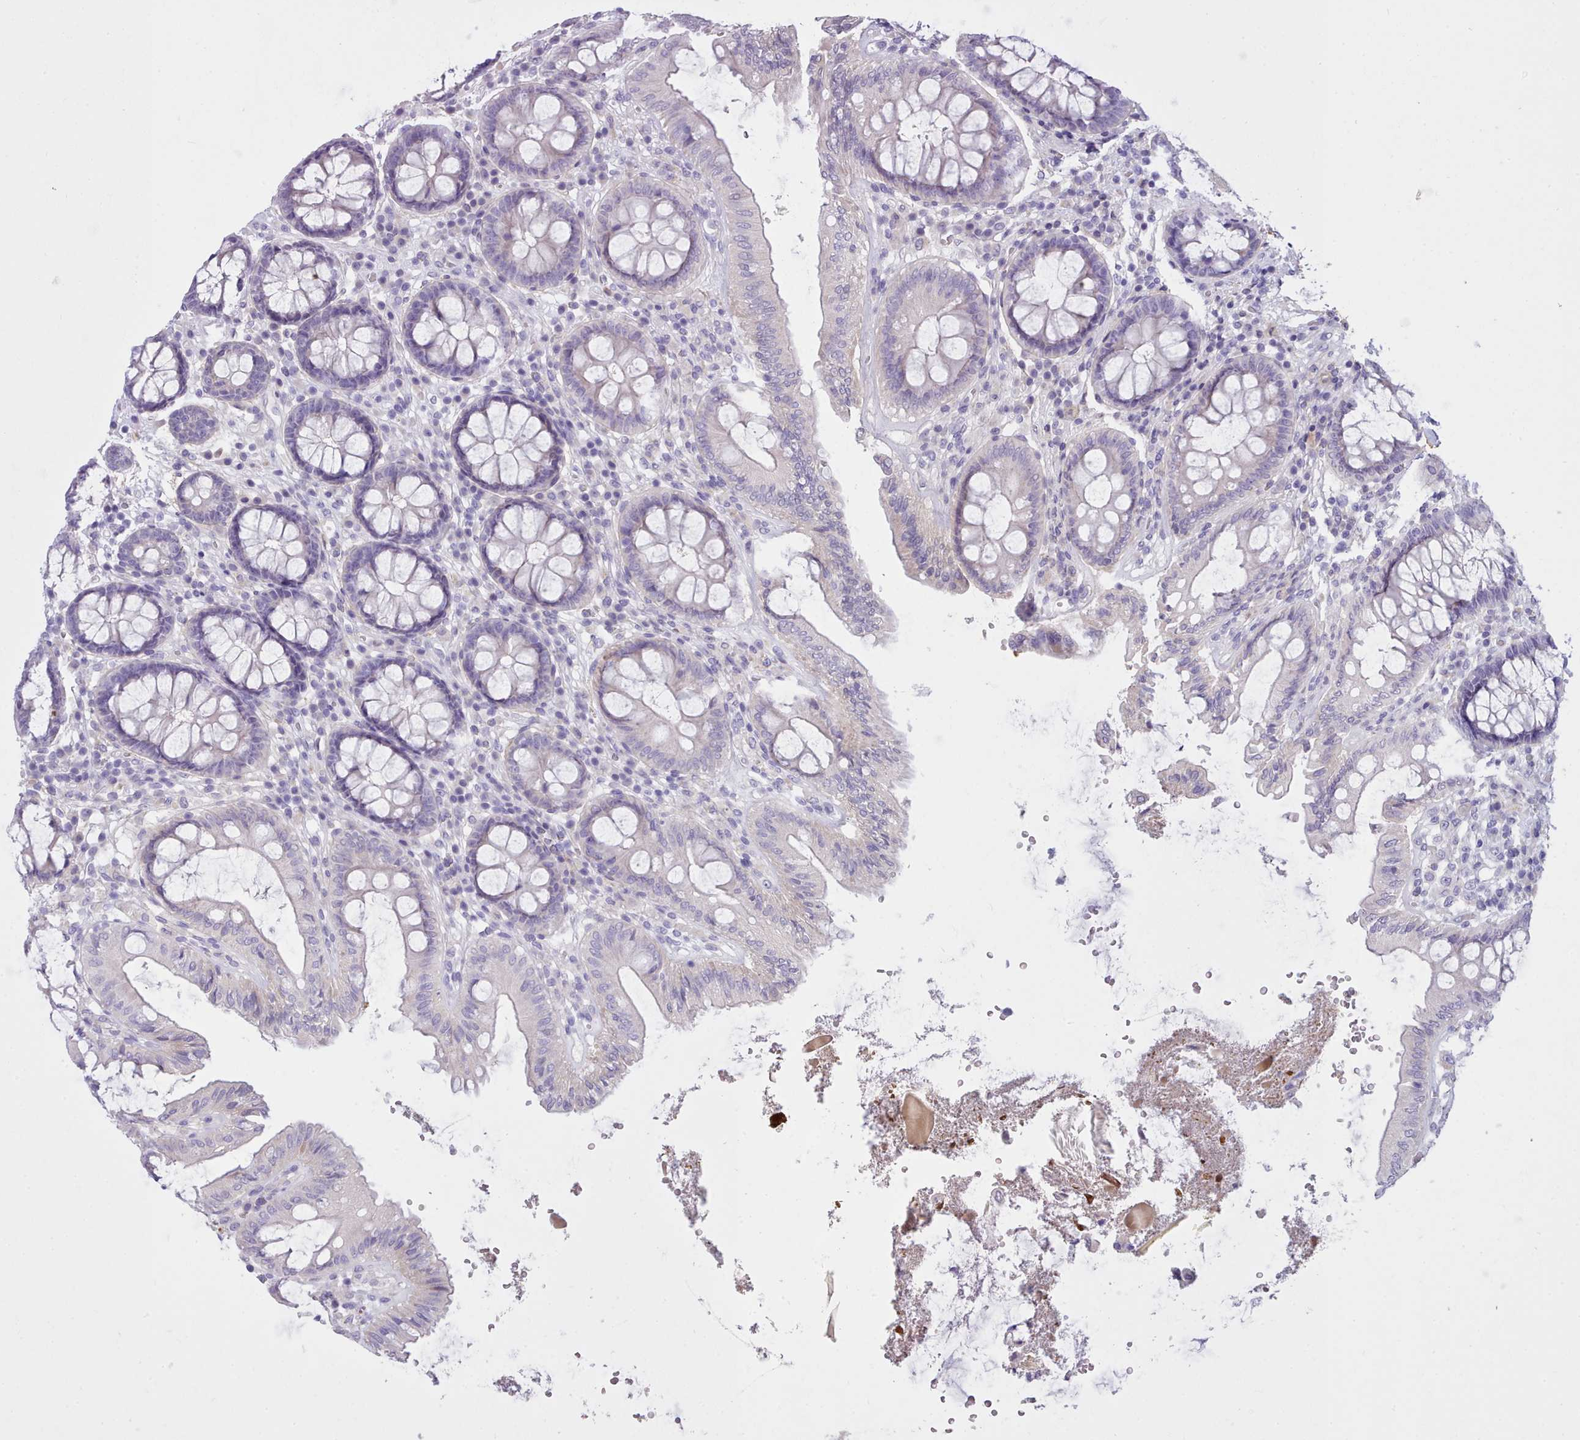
{"staining": {"intensity": "negative", "quantity": "none", "location": "none"}, "tissue": "colon", "cell_type": "Endothelial cells", "image_type": "normal", "snomed": [{"axis": "morphology", "description": "Normal tissue, NOS"}, {"axis": "topography", "description": "Colon"}], "caption": "DAB immunohistochemical staining of benign human colon reveals no significant expression in endothelial cells.", "gene": "CYP2A13", "patient": {"sex": "male", "age": 84}}